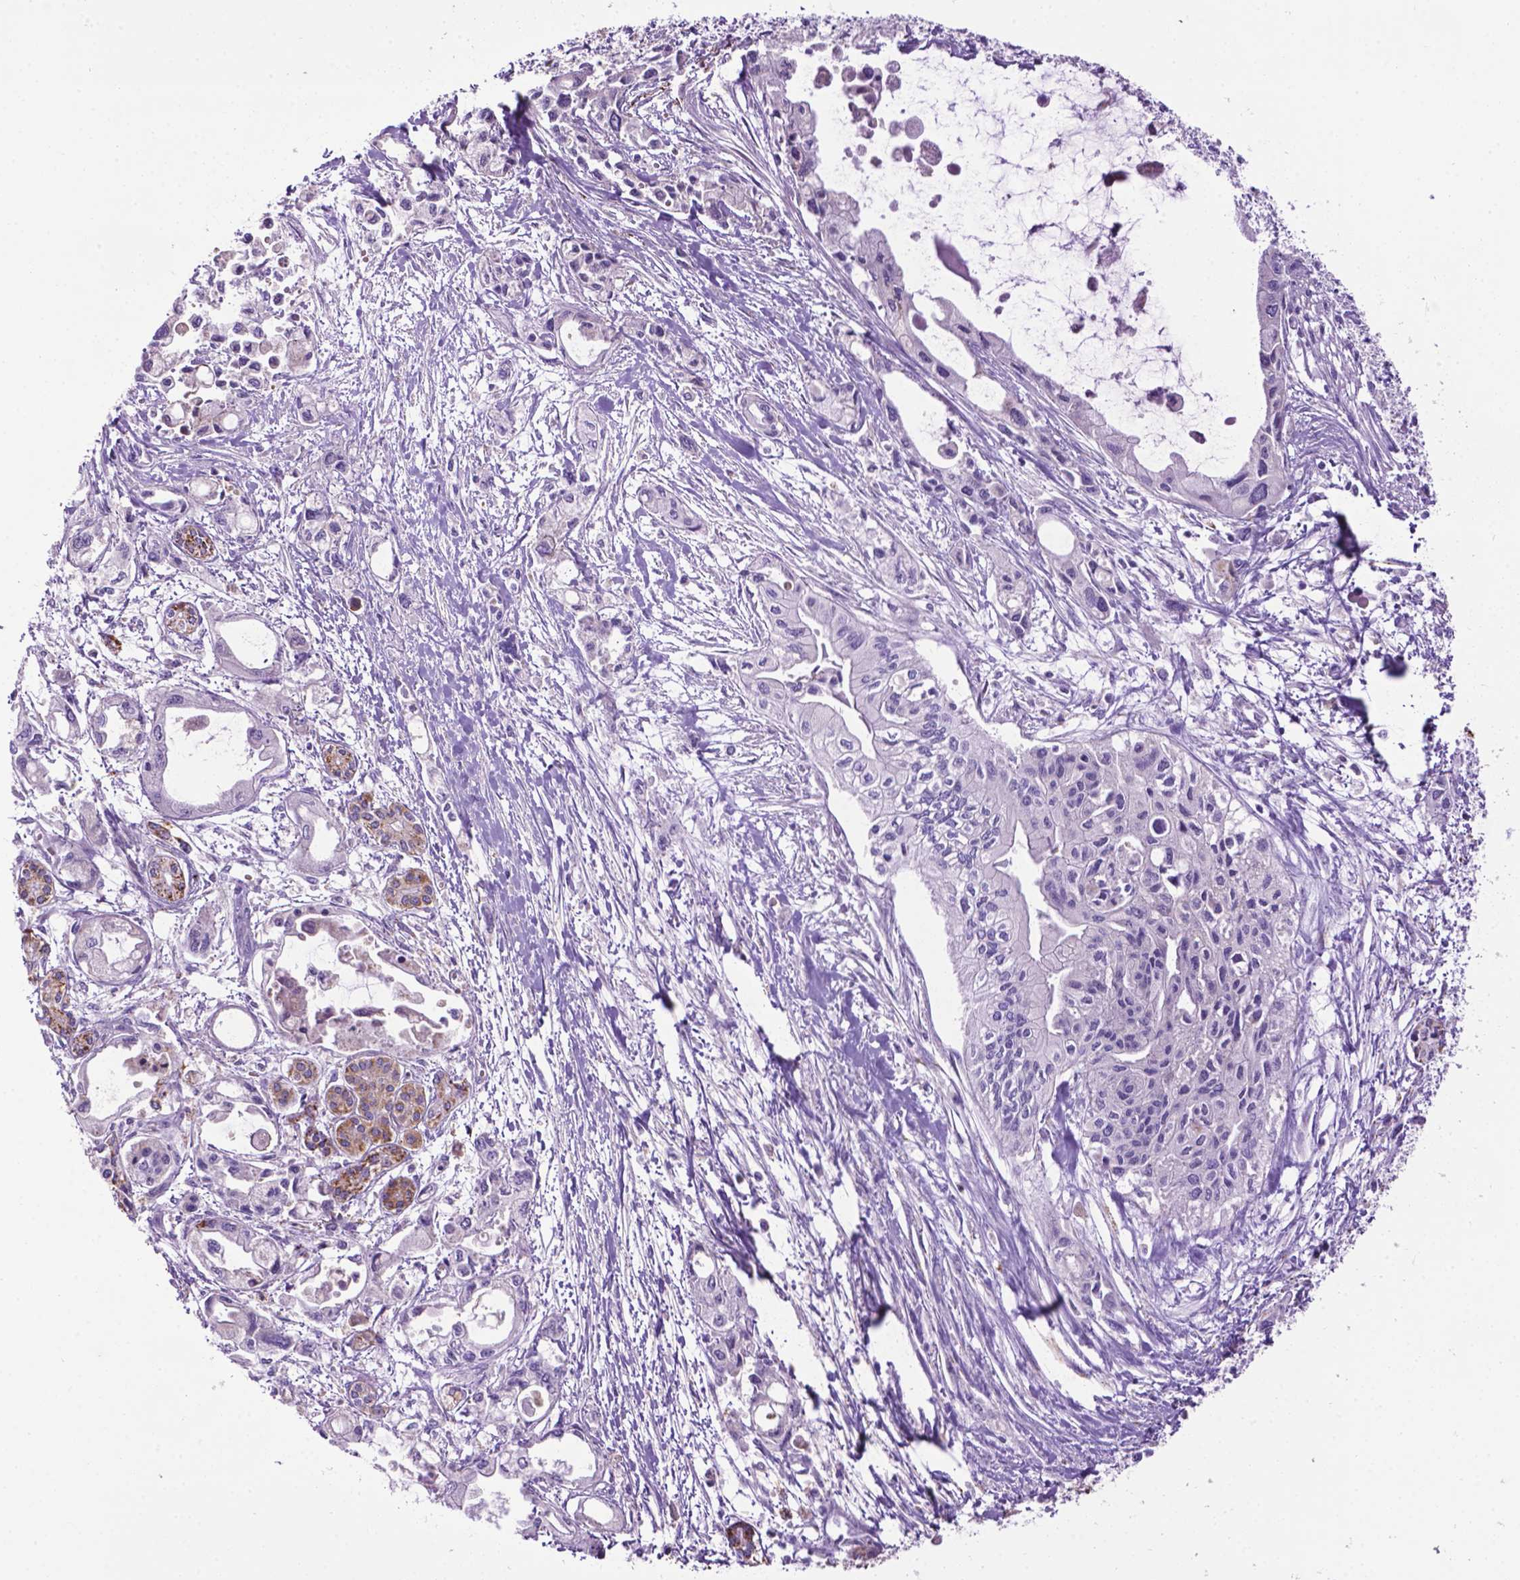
{"staining": {"intensity": "negative", "quantity": "none", "location": "none"}, "tissue": "pancreatic cancer", "cell_type": "Tumor cells", "image_type": "cancer", "snomed": [{"axis": "morphology", "description": "Adenocarcinoma, NOS"}, {"axis": "topography", "description": "Pancreas"}], "caption": "Tumor cells show no significant expression in pancreatic cancer (adenocarcinoma).", "gene": "TMEM132E", "patient": {"sex": "female", "age": 61}}